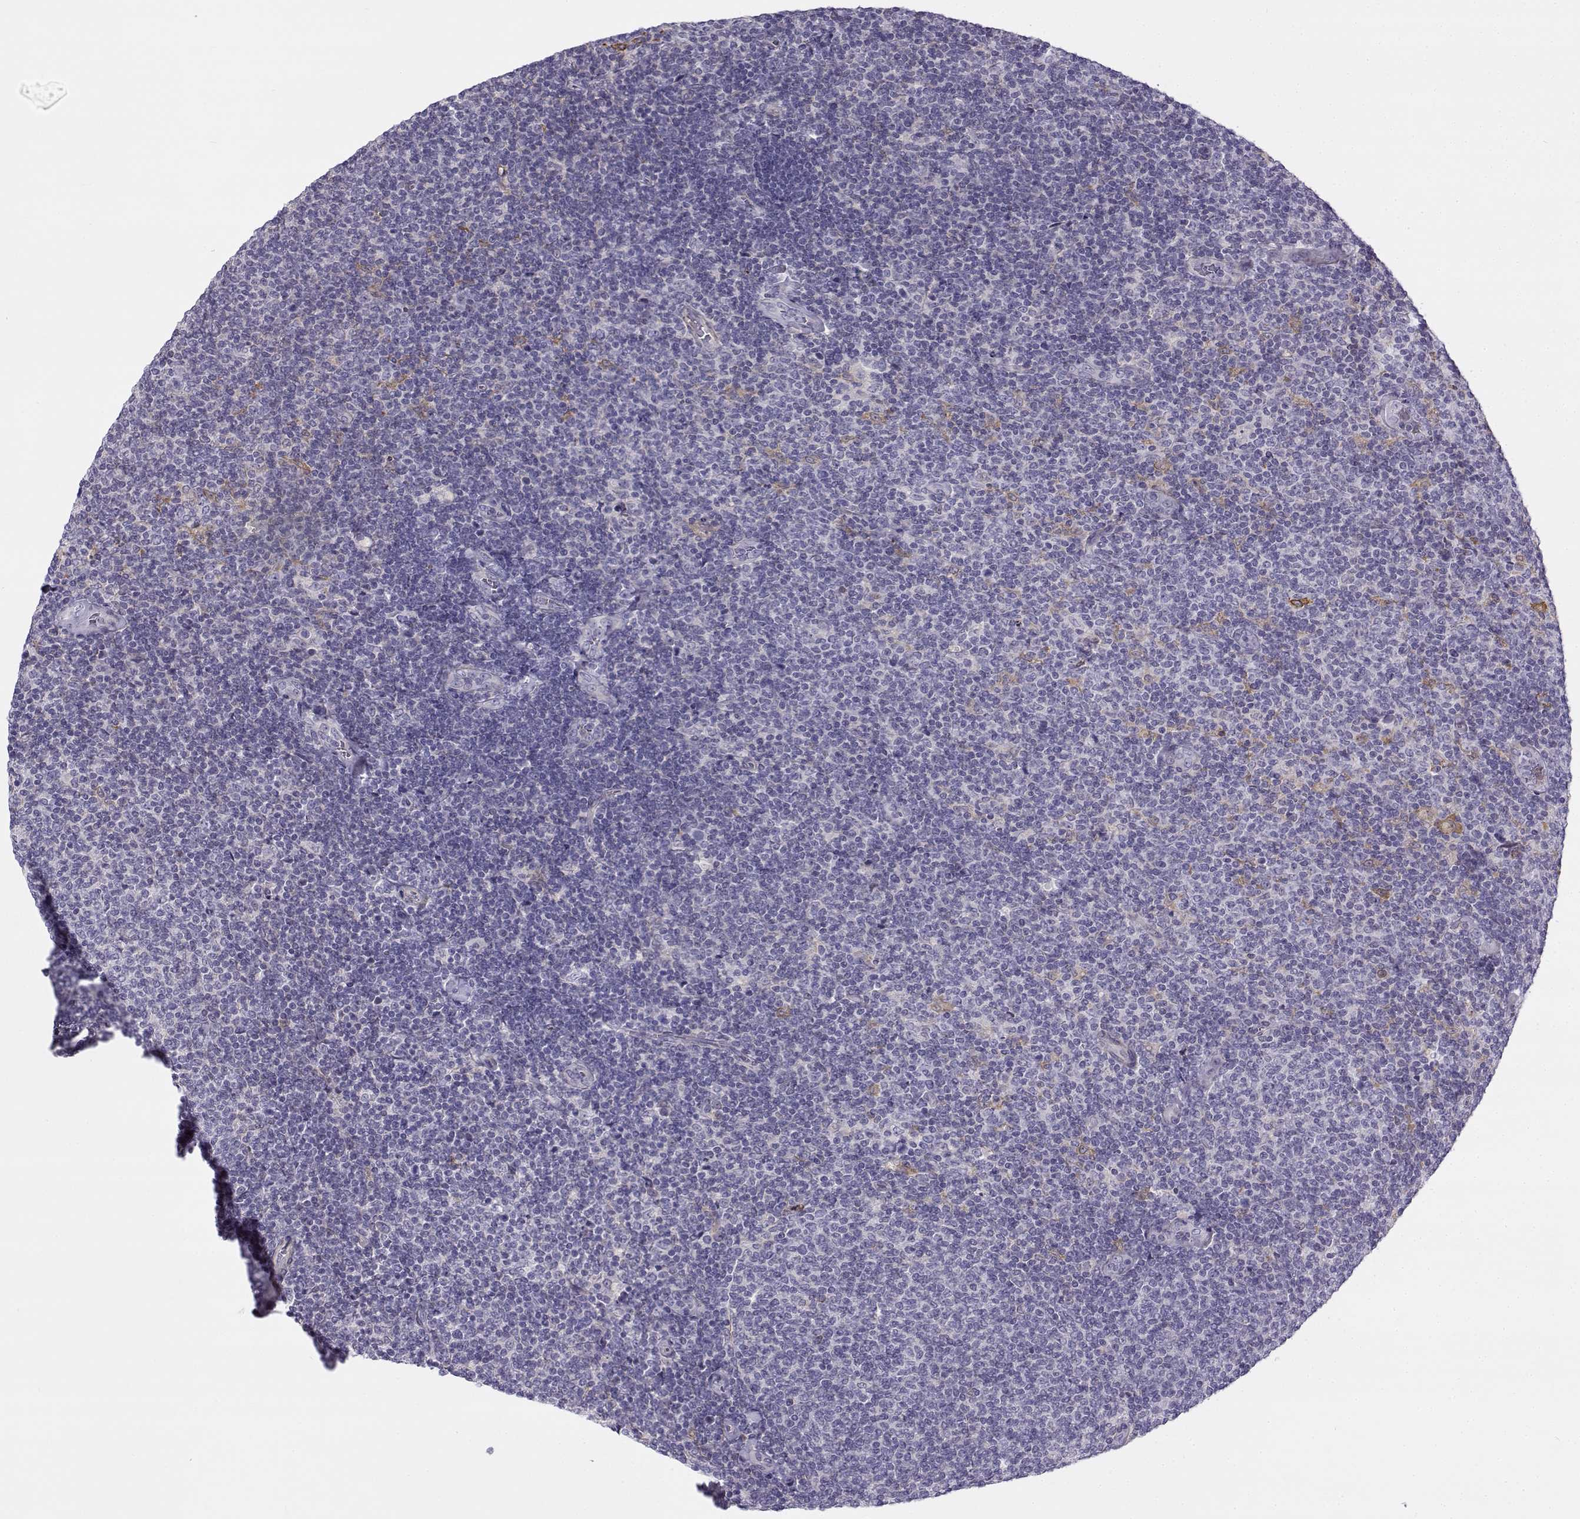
{"staining": {"intensity": "negative", "quantity": "none", "location": "none"}, "tissue": "lymphoma", "cell_type": "Tumor cells", "image_type": "cancer", "snomed": [{"axis": "morphology", "description": "Malignant lymphoma, non-Hodgkin's type, Low grade"}, {"axis": "topography", "description": "Lymph node"}], "caption": "Tumor cells show no significant protein expression in lymphoma.", "gene": "UCP3", "patient": {"sex": "male", "age": 52}}